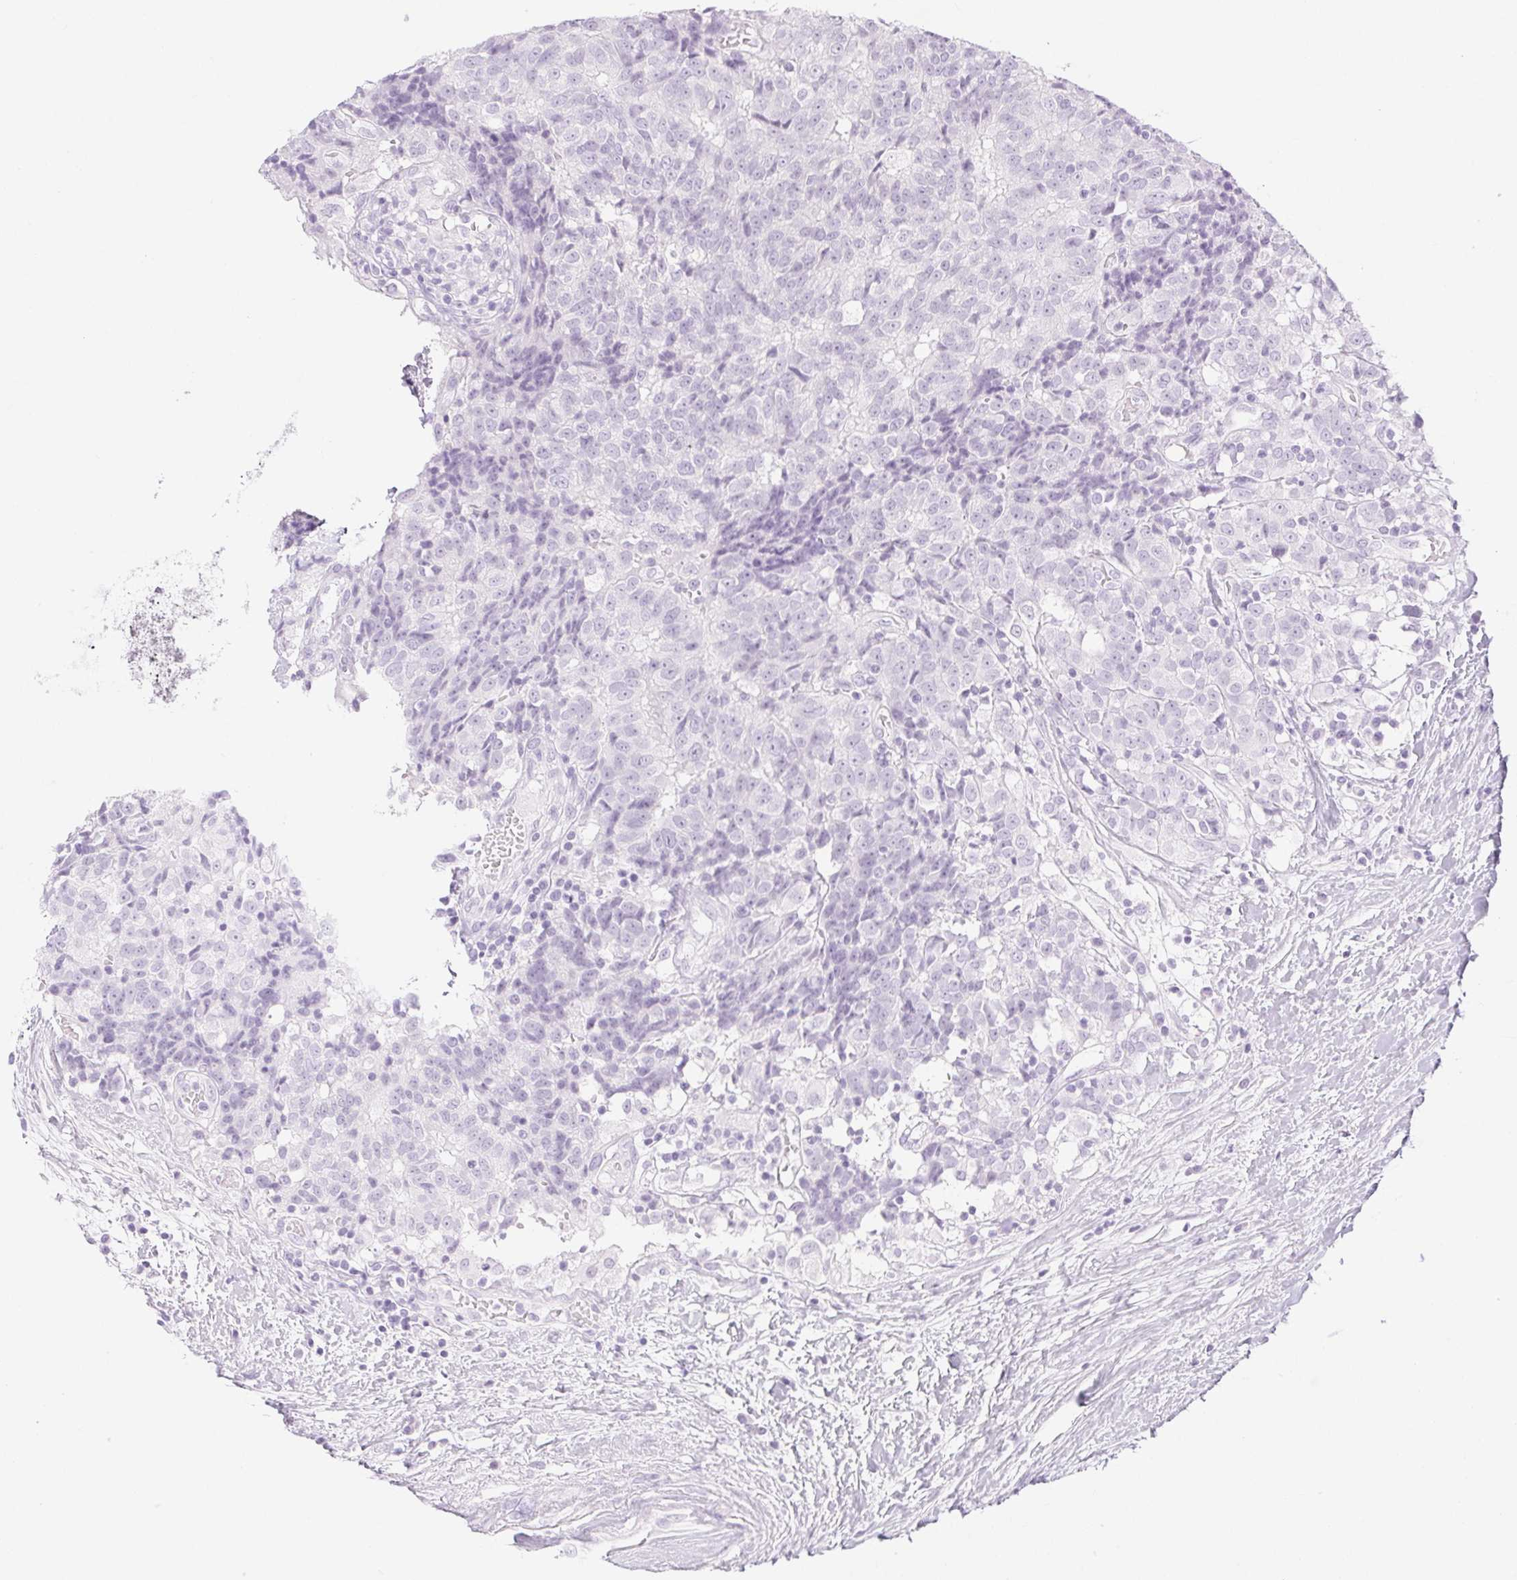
{"staining": {"intensity": "negative", "quantity": "none", "location": "none"}, "tissue": "prostate cancer", "cell_type": "Tumor cells", "image_type": "cancer", "snomed": [{"axis": "morphology", "description": "Adenocarcinoma, High grade"}, {"axis": "topography", "description": "Prostate and seminal vesicle, NOS"}], "caption": "IHC image of neoplastic tissue: human prostate cancer (high-grade adenocarcinoma) stained with DAB demonstrates no significant protein staining in tumor cells.", "gene": "SPRR3", "patient": {"sex": "male", "age": 60}}